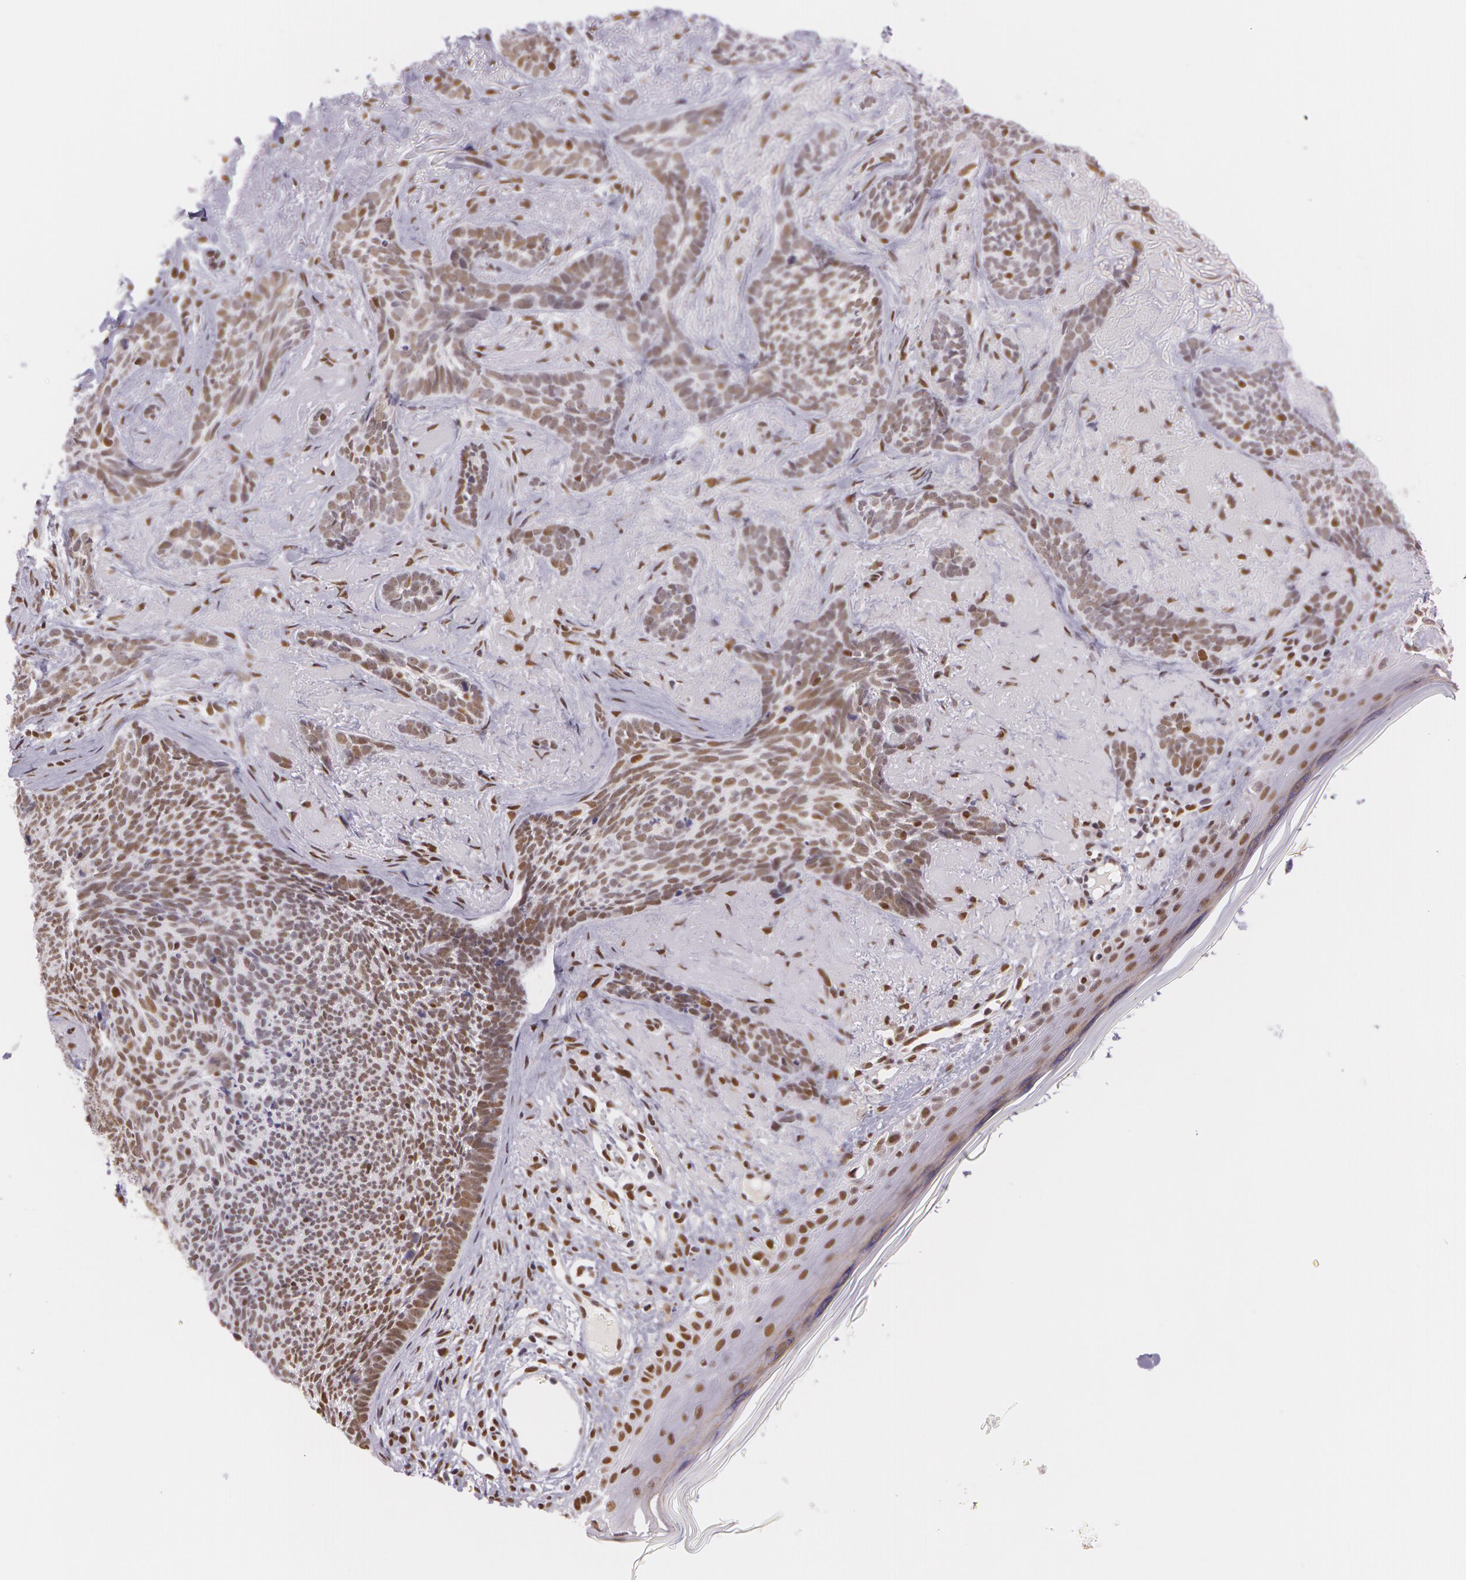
{"staining": {"intensity": "moderate", "quantity": ">75%", "location": "nuclear"}, "tissue": "skin cancer", "cell_type": "Tumor cells", "image_type": "cancer", "snomed": [{"axis": "morphology", "description": "Basal cell carcinoma"}, {"axis": "topography", "description": "Skin"}], "caption": "The image demonstrates immunohistochemical staining of skin cancer. There is moderate nuclear positivity is seen in about >75% of tumor cells. Nuclei are stained in blue.", "gene": "NBN", "patient": {"sex": "female", "age": 81}}